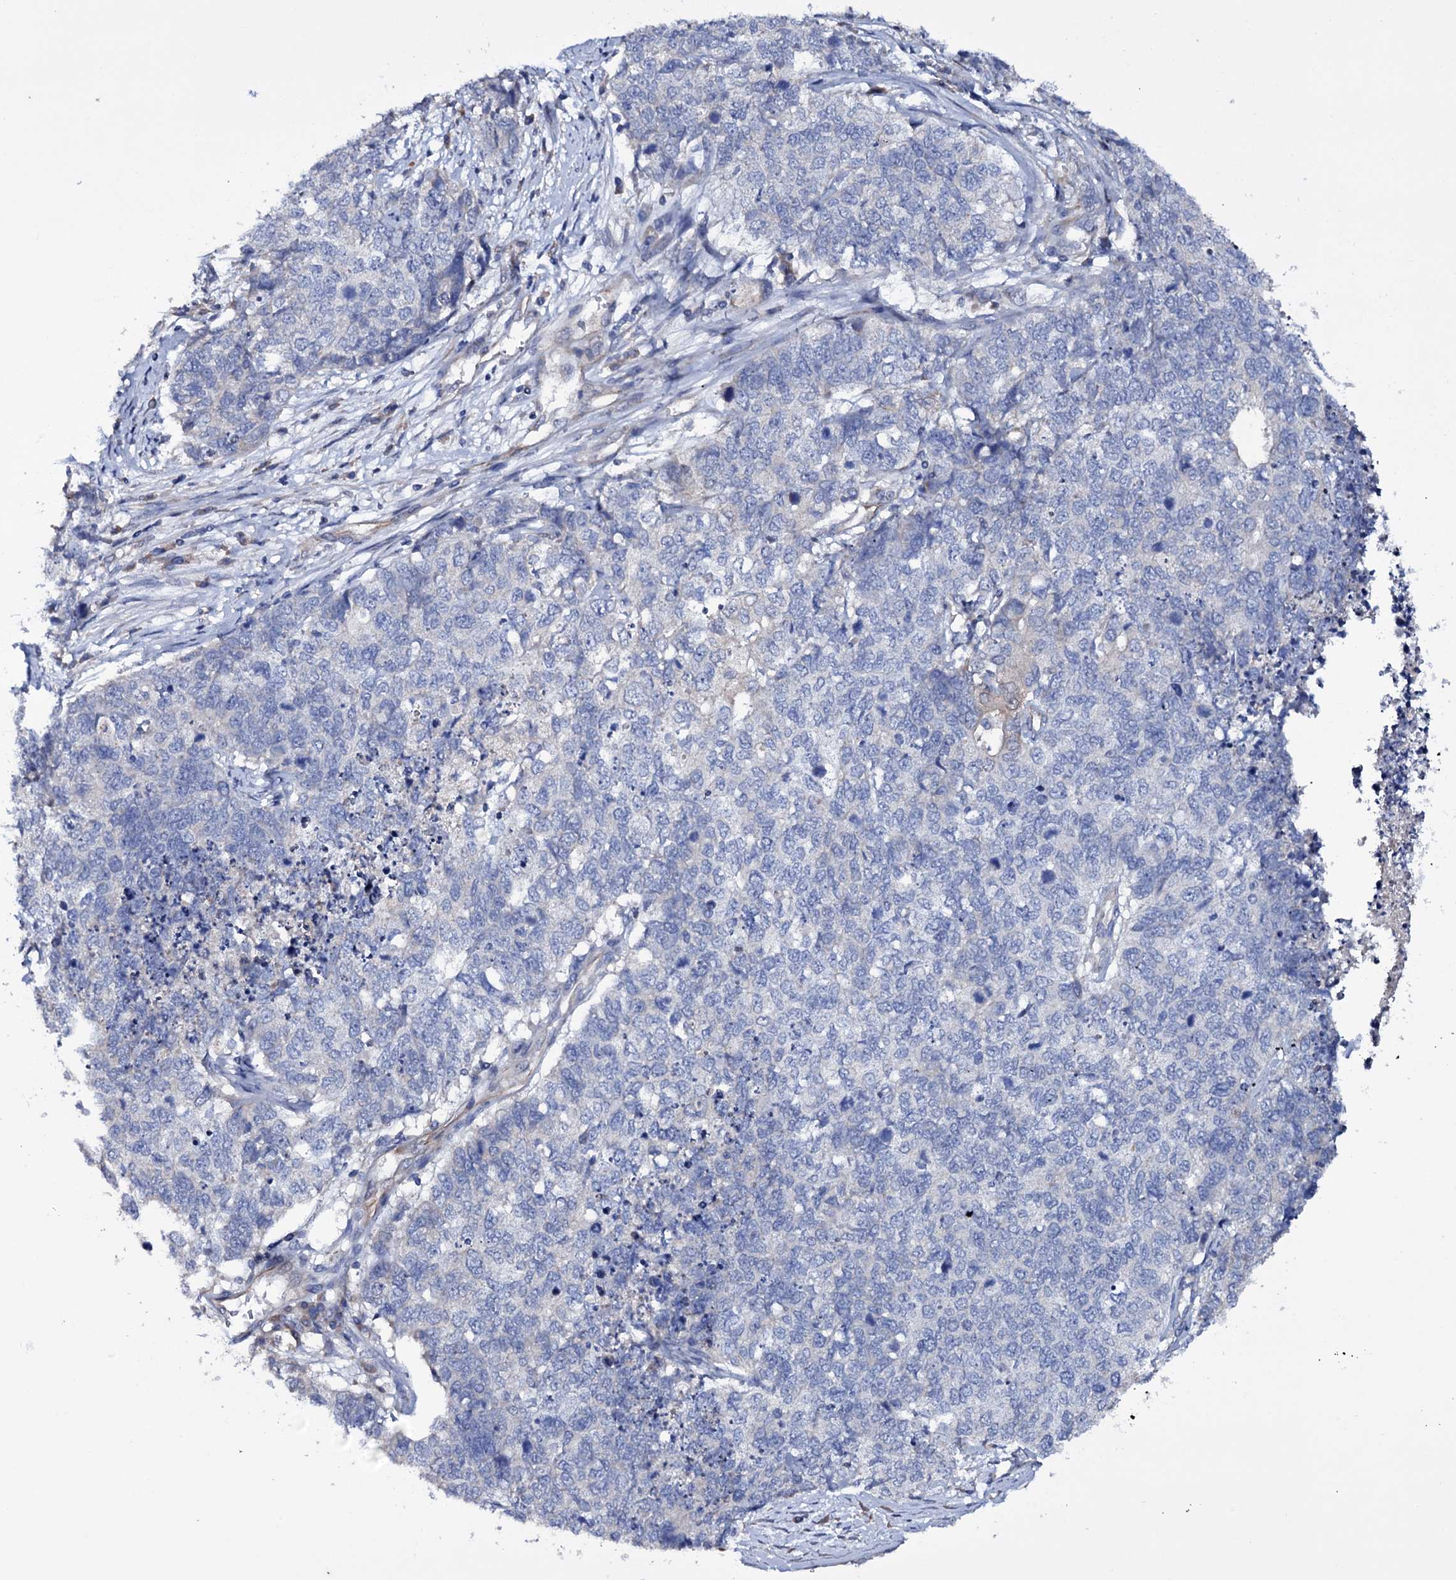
{"staining": {"intensity": "negative", "quantity": "none", "location": "none"}, "tissue": "cervical cancer", "cell_type": "Tumor cells", "image_type": "cancer", "snomed": [{"axis": "morphology", "description": "Squamous cell carcinoma, NOS"}, {"axis": "topography", "description": "Cervix"}], "caption": "Tumor cells show no significant protein staining in cervical cancer (squamous cell carcinoma).", "gene": "BCL2L14", "patient": {"sex": "female", "age": 63}}